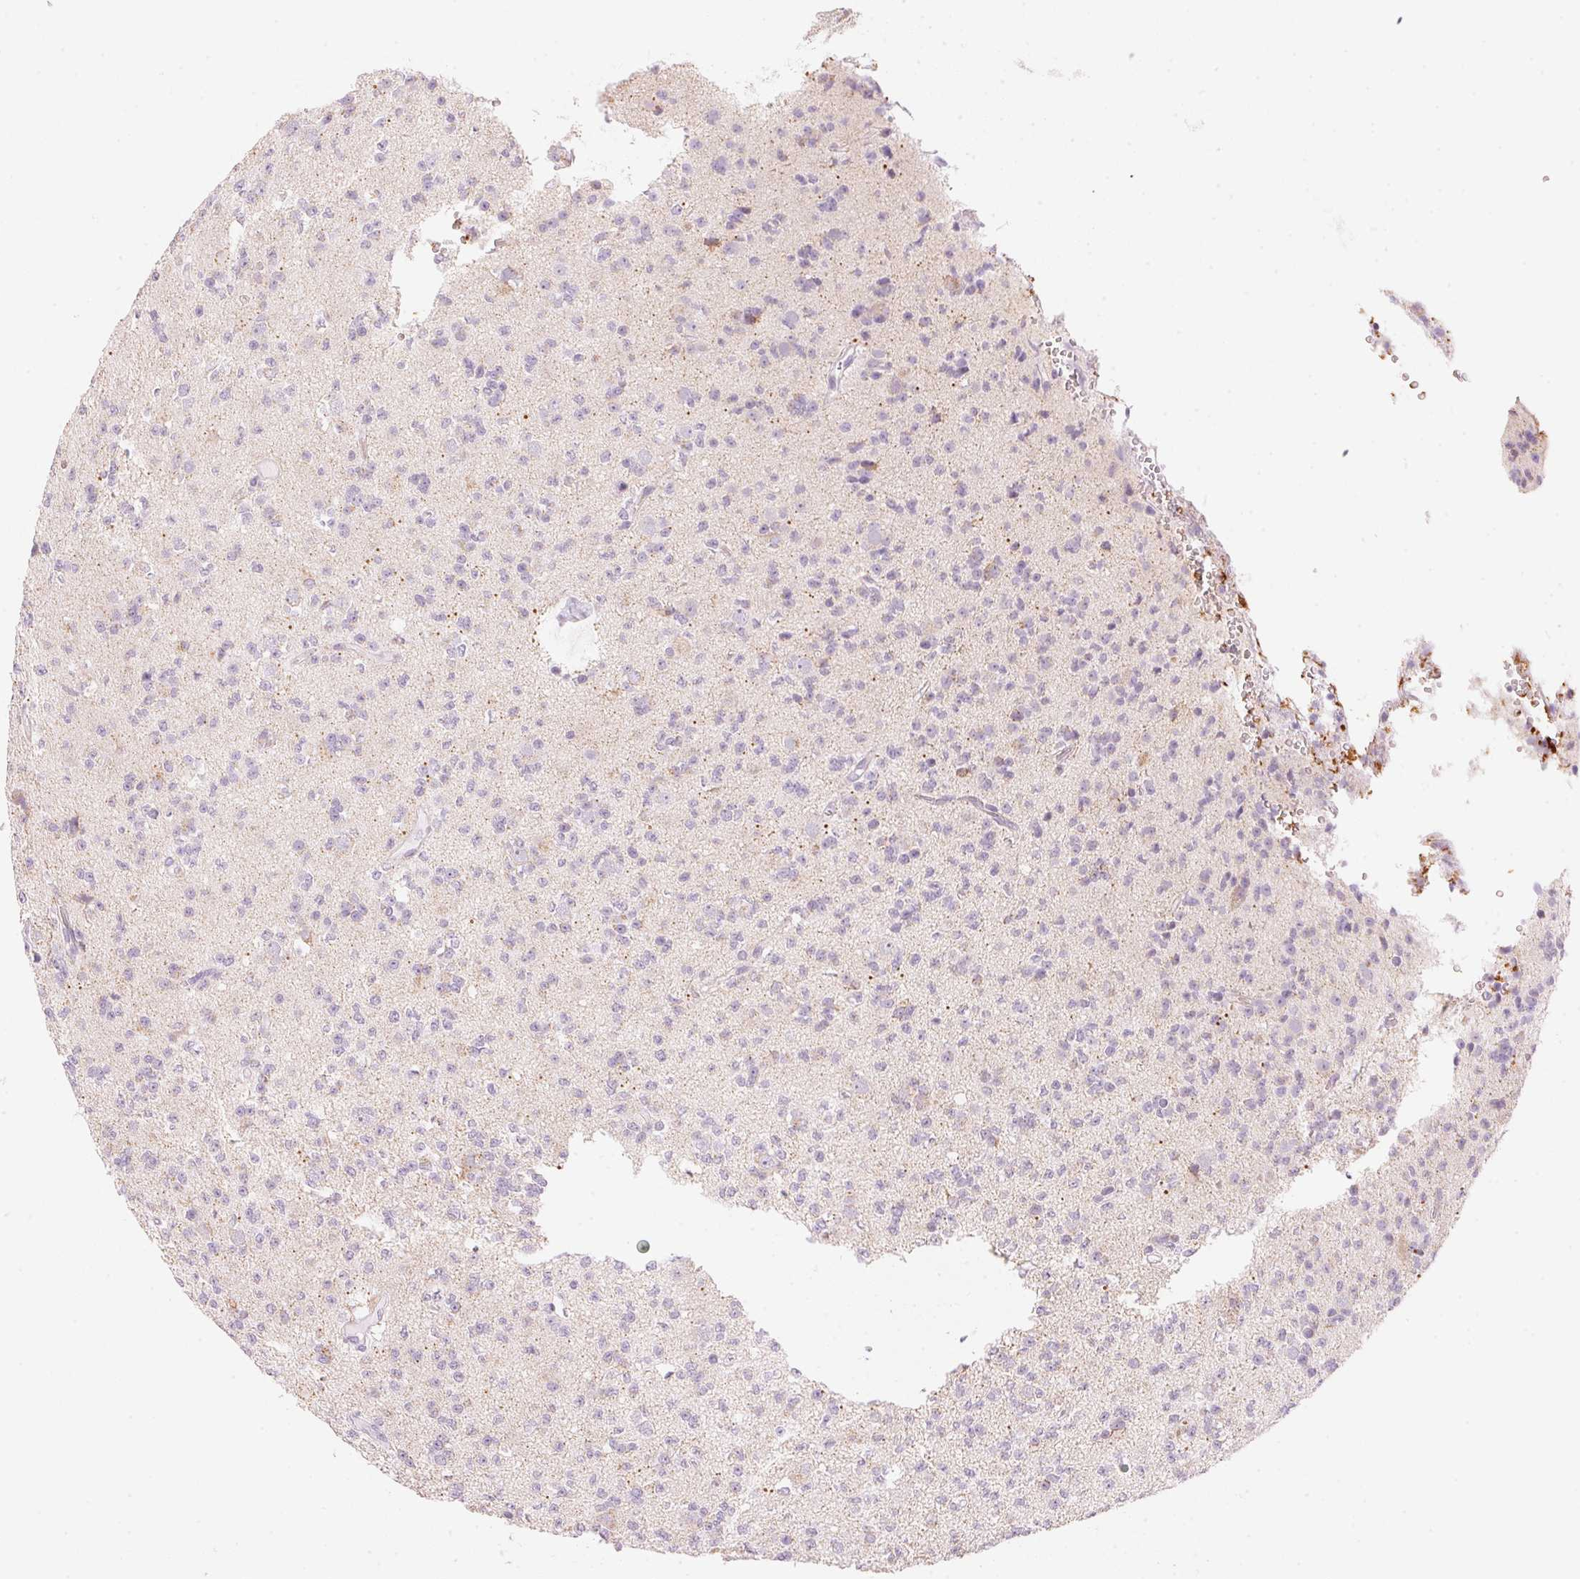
{"staining": {"intensity": "negative", "quantity": "none", "location": "none"}, "tissue": "glioma", "cell_type": "Tumor cells", "image_type": "cancer", "snomed": [{"axis": "morphology", "description": "Glioma, malignant, High grade"}, {"axis": "topography", "description": "Brain"}], "caption": "Protein analysis of malignant high-grade glioma shows no significant staining in tumor cells.", "gene": "HOXB13", "patient": {"sex": "male", "age": 36}}